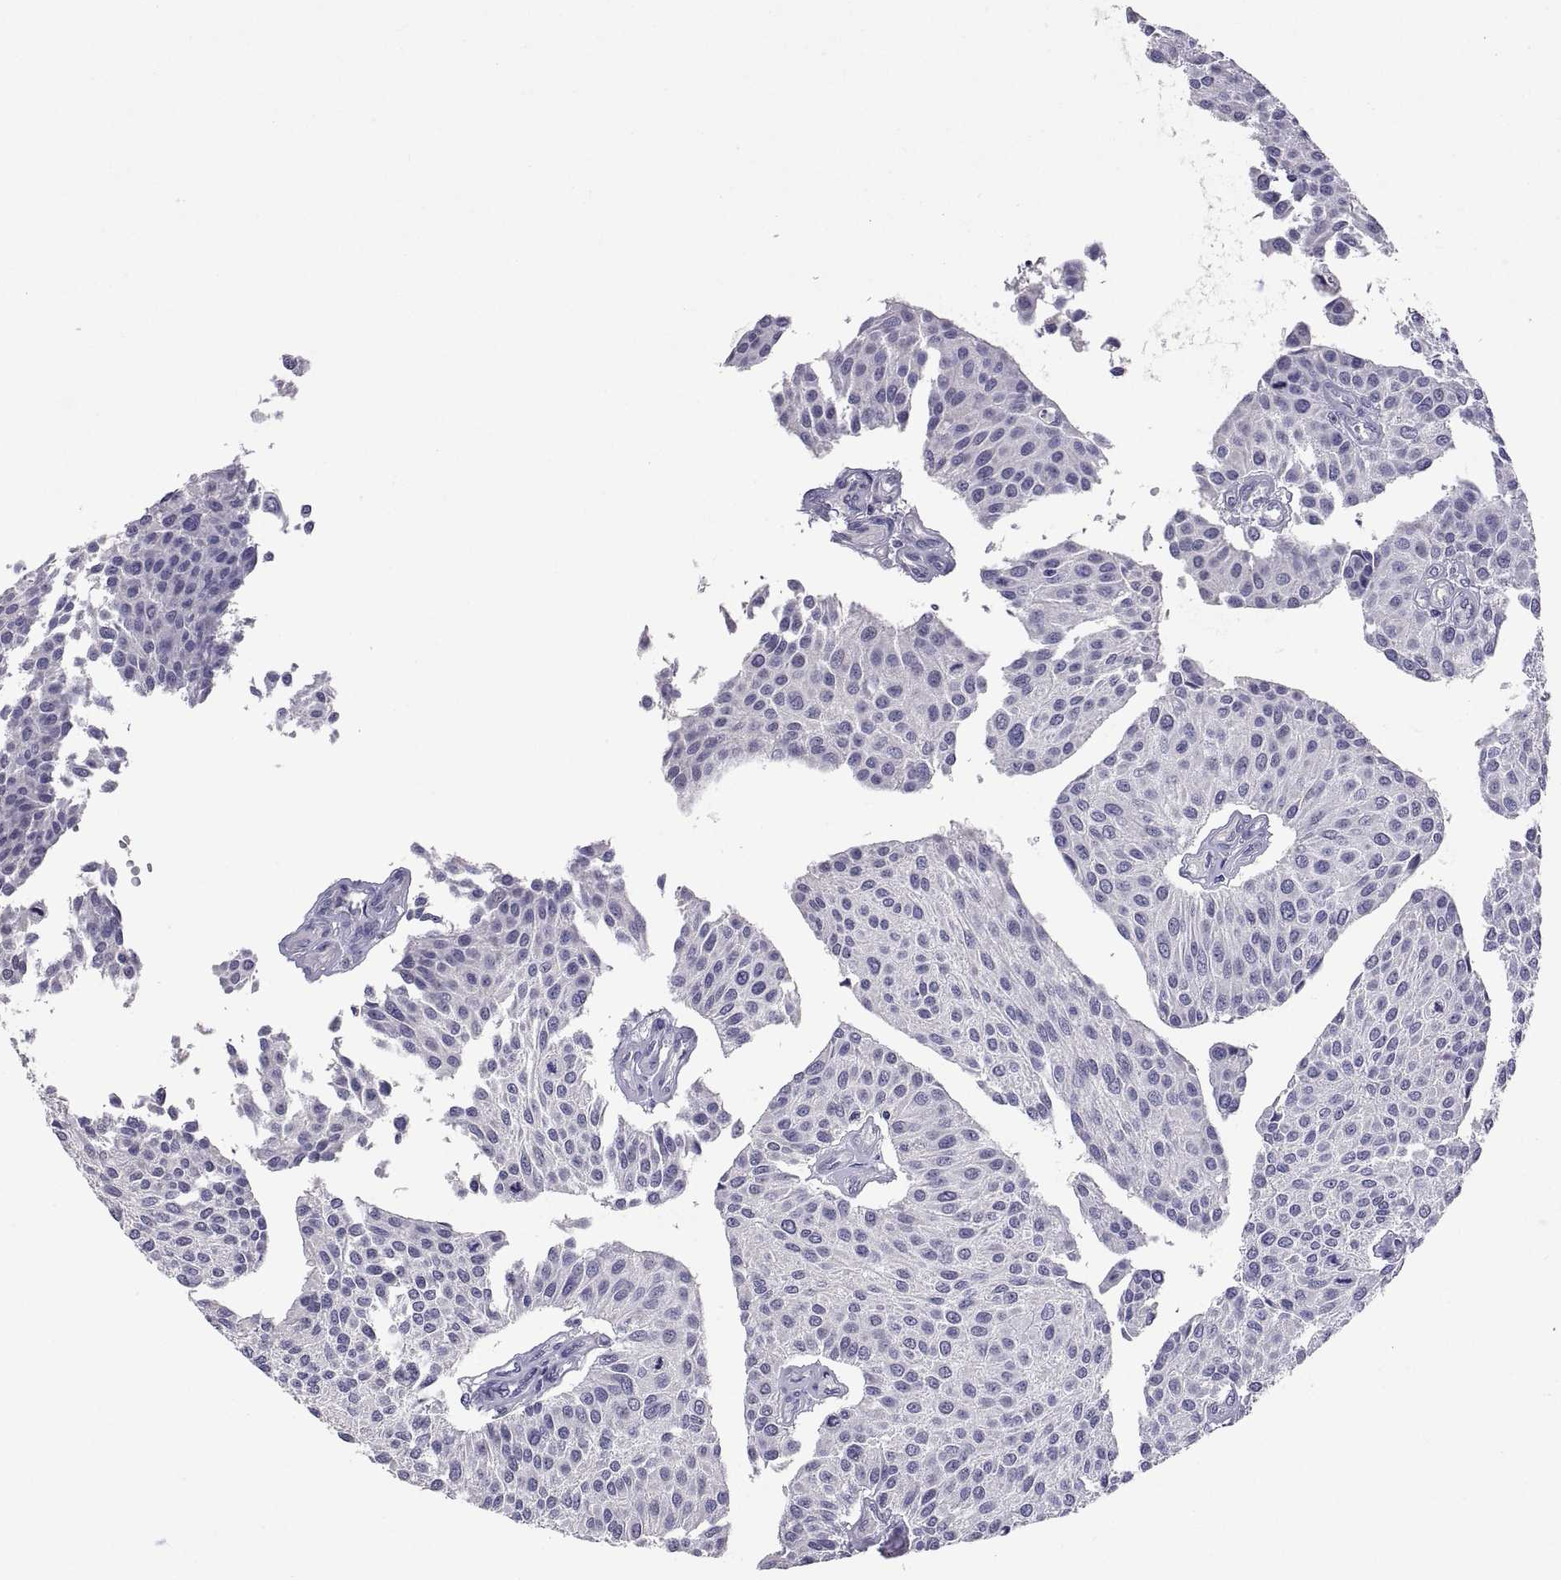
{"staining": {"intensity": "negative", "quantity": "none", "location": "none"}, "tissue": "urothelial cancer", "cell_type": "Tumor cells", "image_type": "cancer", "snomed": [{"axis": "morphology", "description": "Urothelial carcinoma, NOS"}, {"axis": "topography", "description": "Urinary bladder"}], "caption": "The histopathology image reveals no staining of tumor cells in transitional cell carcinoma.", "gene": "MS4A1", "patient": {"sex": "male", "age": 55}}